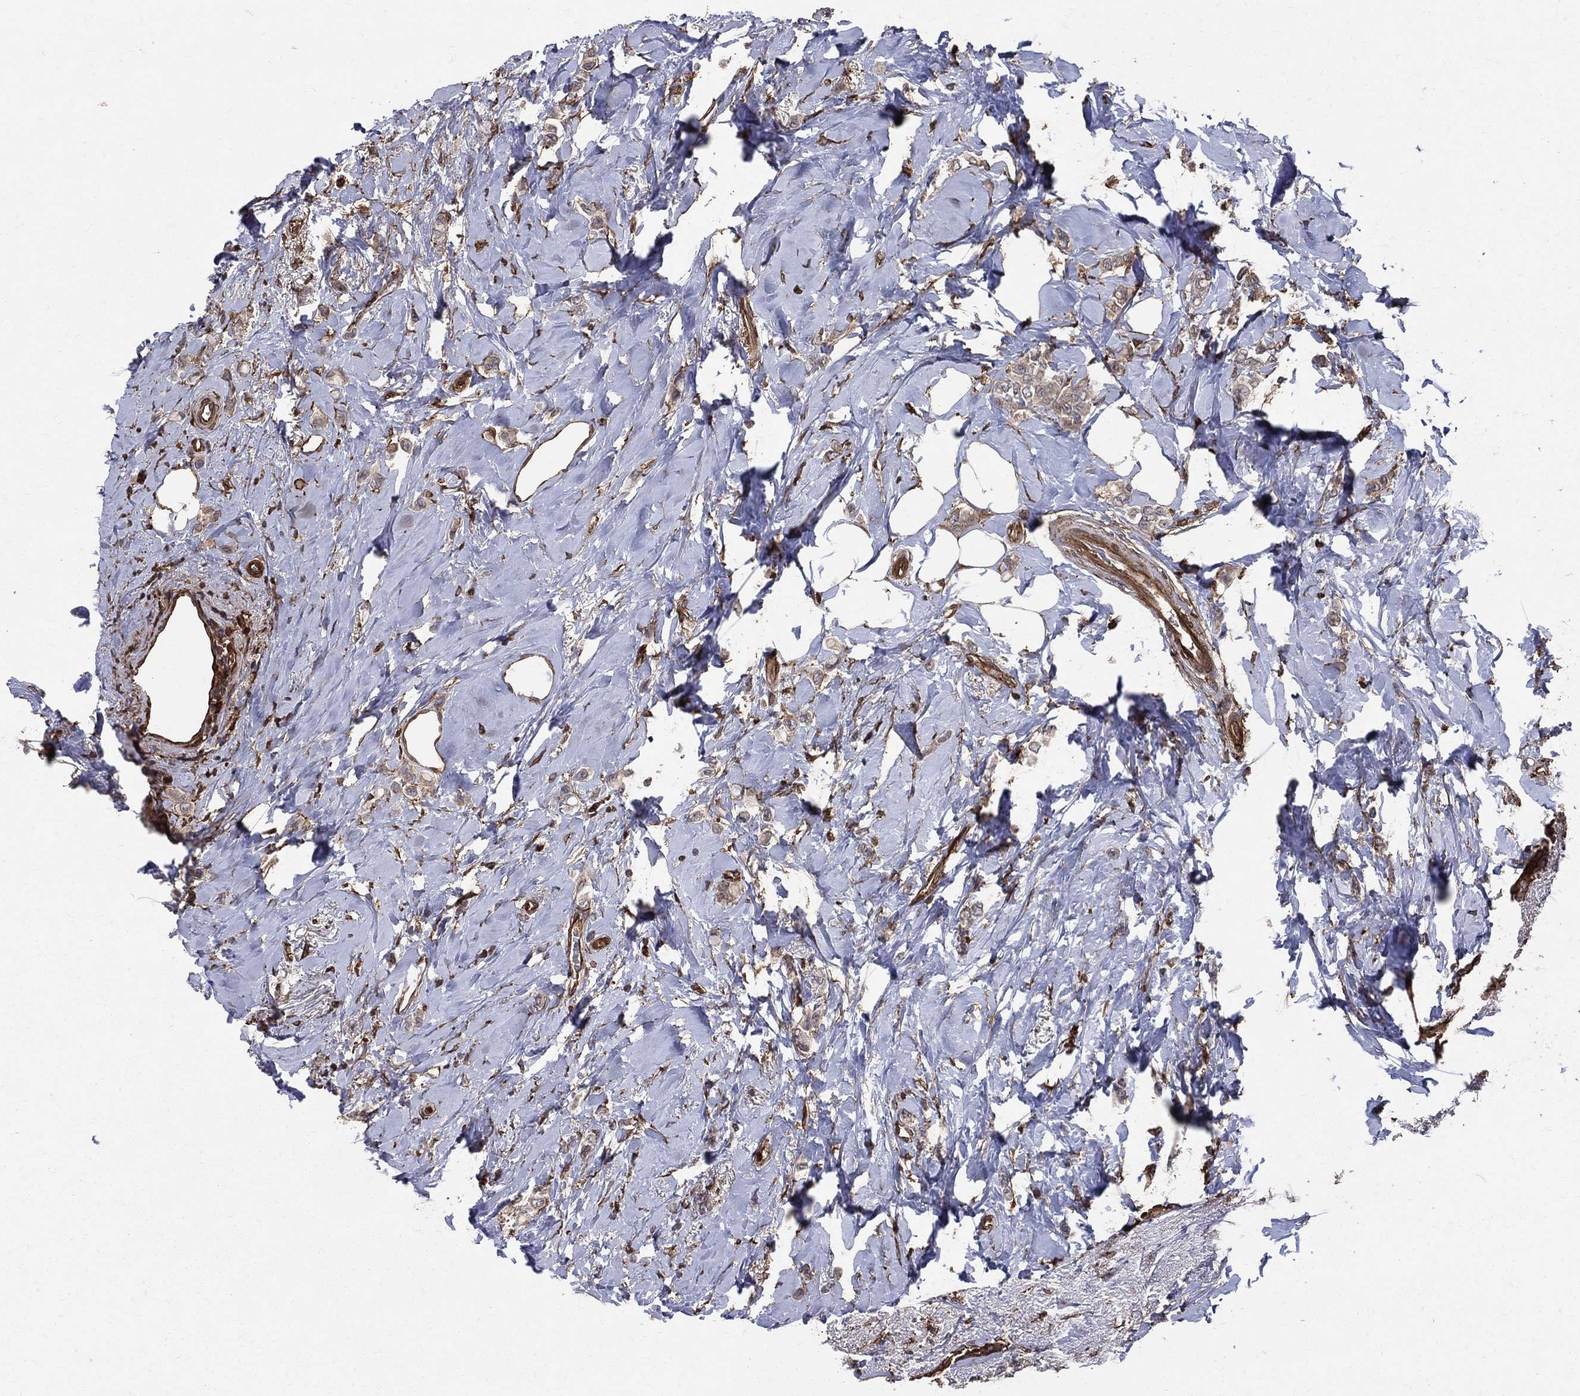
{"staining": {"intensity": "negative", "quantity": "none", "location": "none"}, "tissue": "breast cancer", "cell_type": "Tumor cells", "image_type": "cancer", "snomed": [{"axis": "morphology", "description": "Lobular carcinoma"}, {"axis": "topography", "description": "Breast"}], "caption": "The micrograph exhibits no staining of tumor cells in breast lobular carcinoma. (Brightfield microscopy of DAB (3,3'-diaminobenzidine) IHC at high magnification).", "gene": "DPYSL2", "patient": {"sex": "female", "age": 66}}